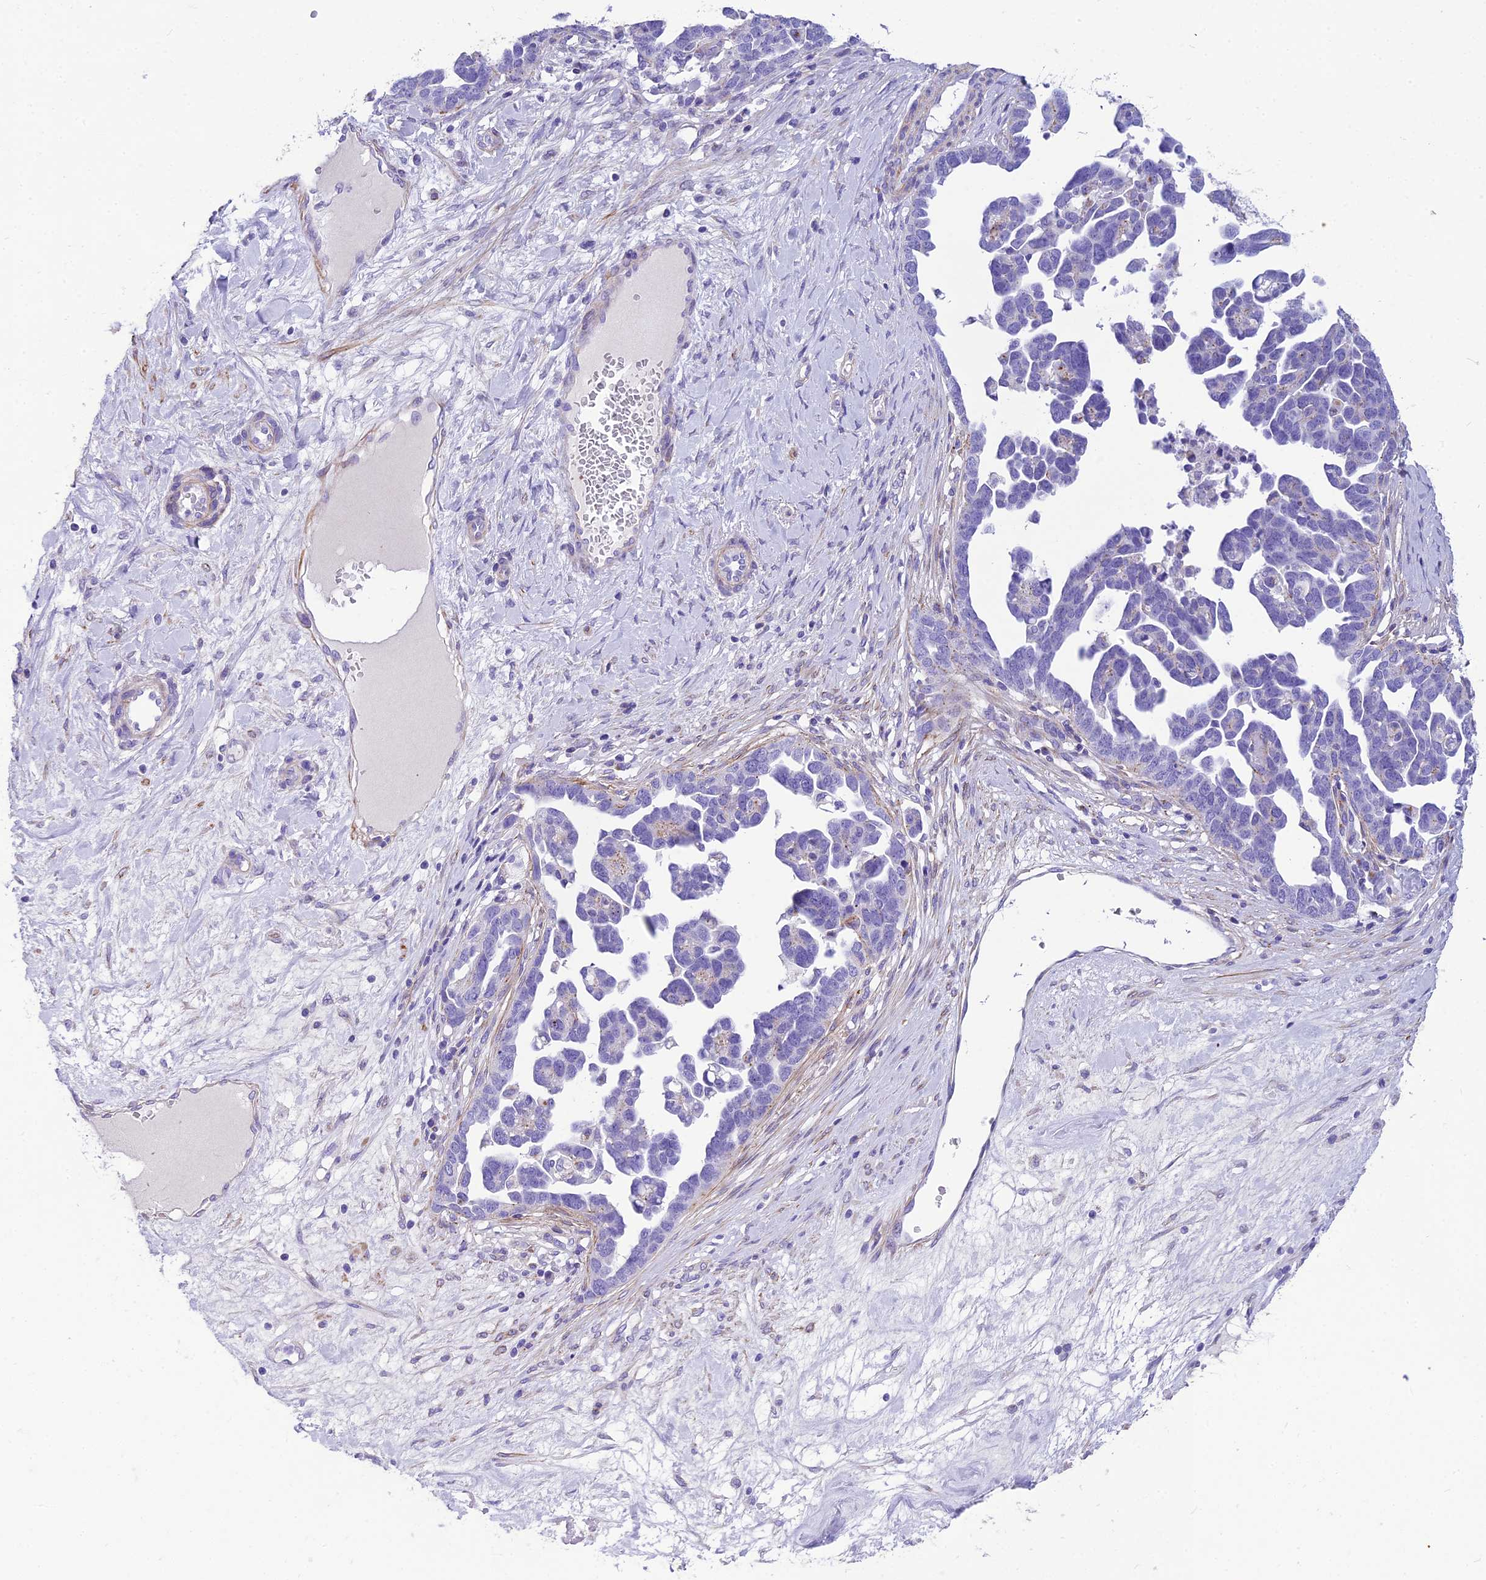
{"staining": {"intensity": "negative", "quantity": "none", "location": "none"}, "tissue": "ovarian cancer", "cell_type": "Tumor cells", "image_type": "cancer", "snomed": [{"axis": "morphology", "description": "Cystadenocarcinoma, serous, NOS"}, {"axis": "topography", "description": "Ovary"}], "caption": "An immunohistochemistry (IHC) micrograph of serous cystadenocarcinoma (ovarian) is shown. There is no staining in tumor cells of serous cystadenocarcinoma (ovarian).", "gene": "GFRA1", "patient": {"sex": "female", "age": 54}}